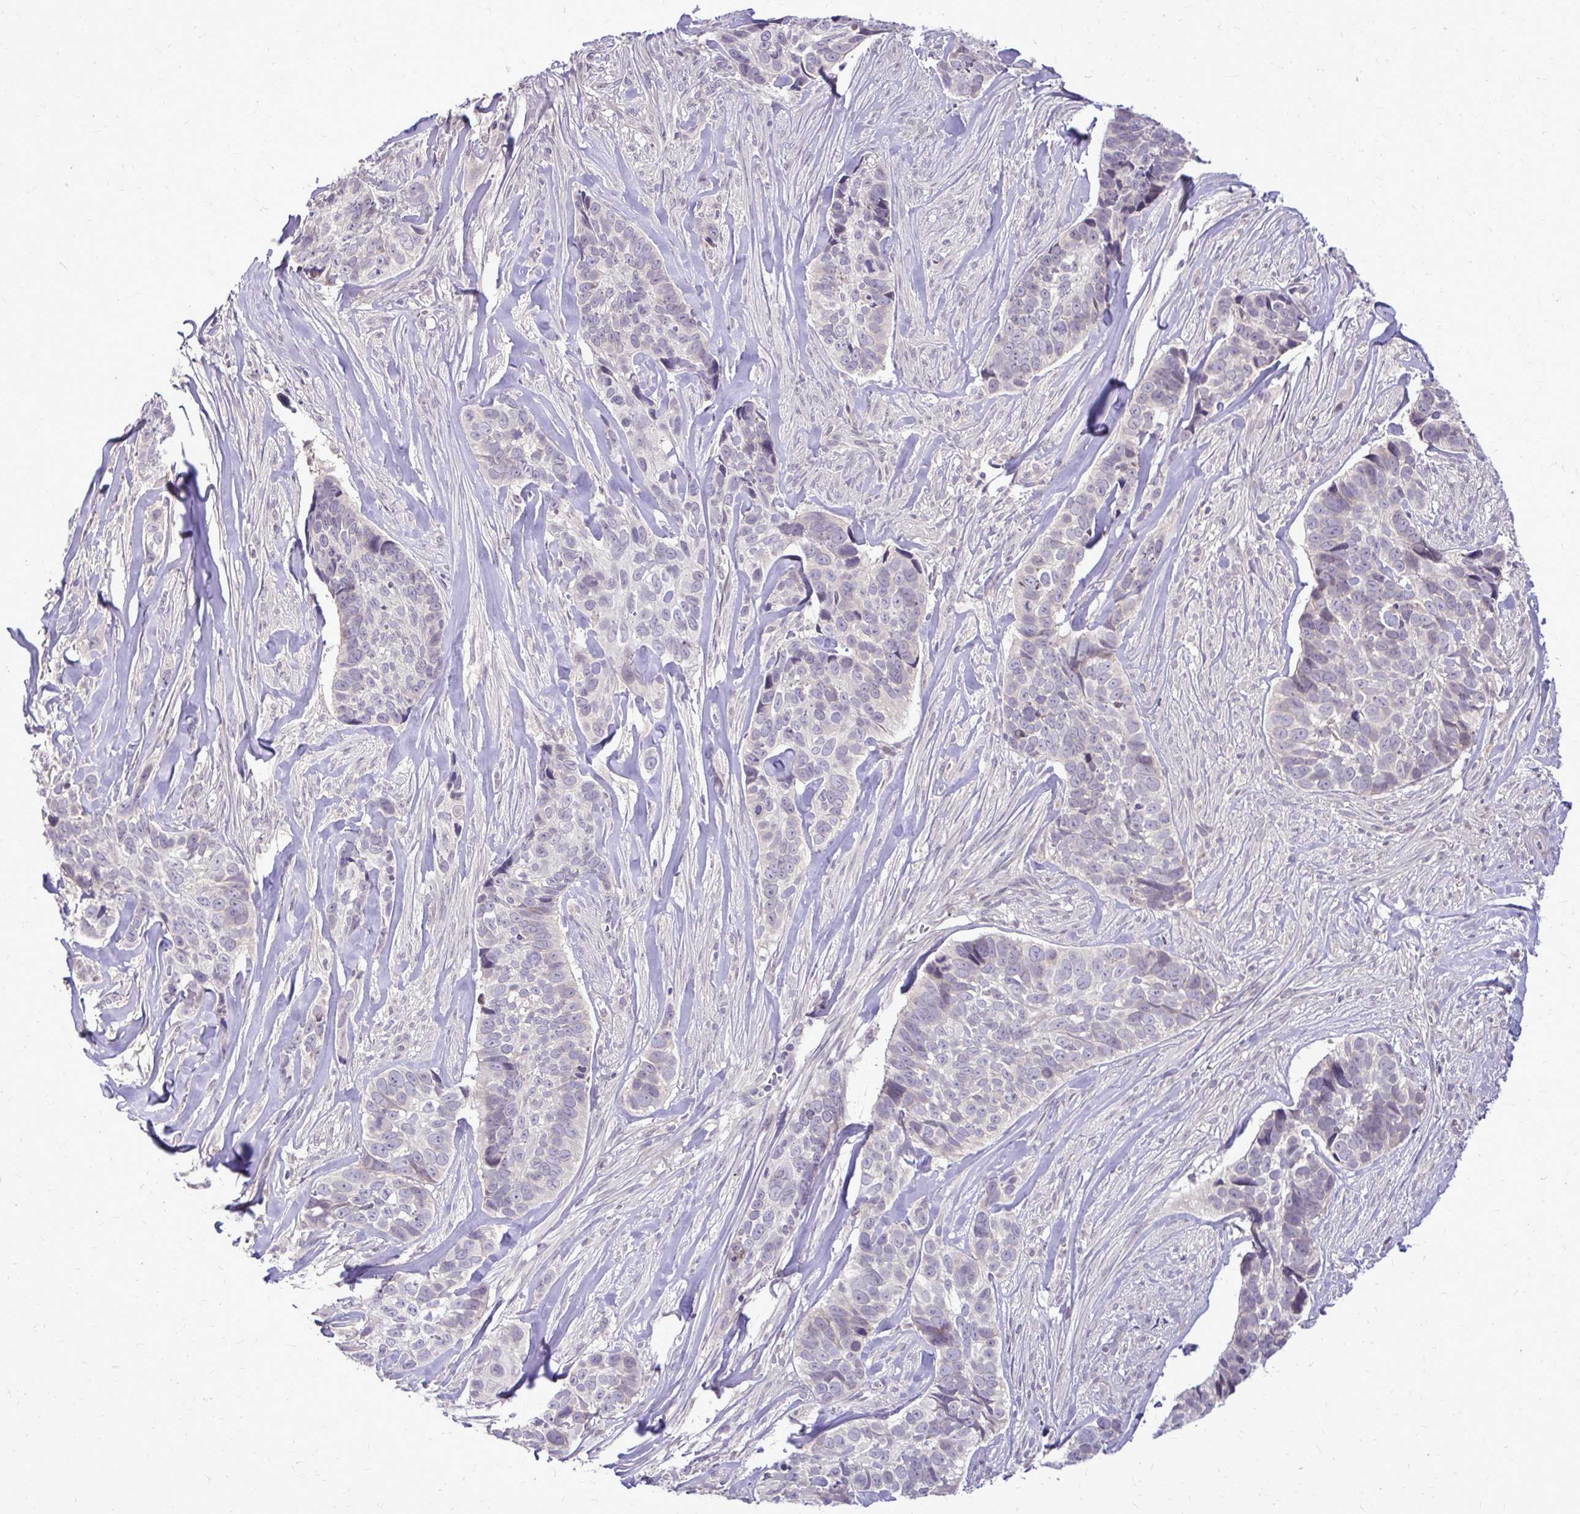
{"staining": {"intensity": "negative", "quantity": "none", "location": "none"}, "tissue": "skin cancer", "cell_type": "Tumor cells", "image_type": "cancer", "snomed": [{"axis": "morphology", "description": "Basal cell carcinoma"}, {"axis": "topography", "description": "Skin"}], "caption": "The micrograph displays no staining of tumor cells in basal cell carcinoma (skin).", "gene": "DPY19L1", "patient": {"sex": "female", "age": 82}}